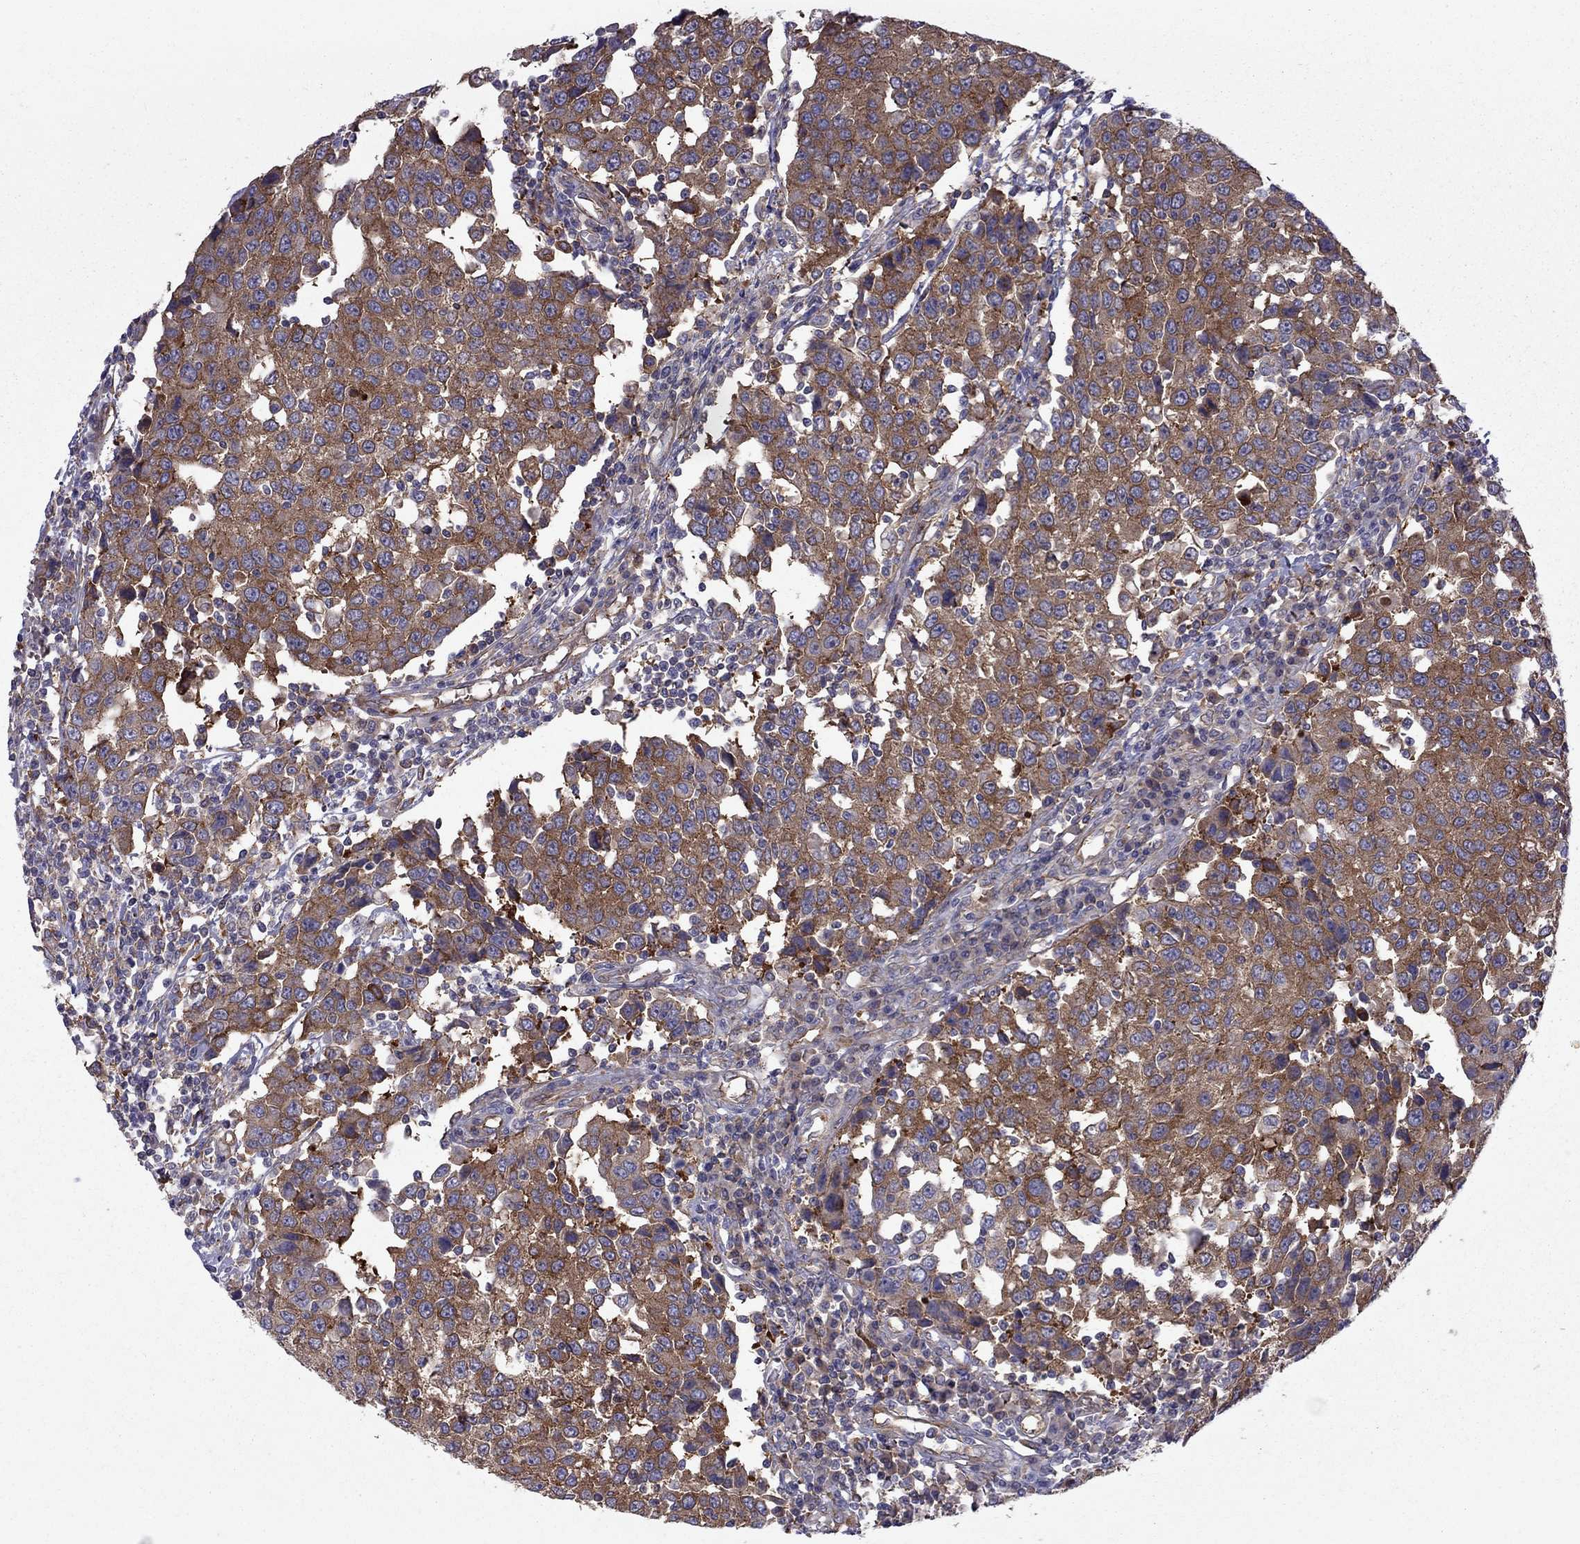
{"staining": {"intensity": "strong", "quantity": ">75%", "location": "cytoplasmic/membranous"}, "tissue": "urothelial cancer", "cell_type": "Tumor cells", "image_type": "cancer", "snomed": [{"axis": "morphology", "description": "Urothelial carcinoma, High grade"}, {"axis": "topography", "description": "Urinary bladder"}], "caption": "Urothelial carcinoma (high-grade) tissue reveals strong cytoplasmic/membranous staining in approximately >75% of tumor cells", "gene": "EIF4E3", "patient": {"sex": "female", "age": 85}}